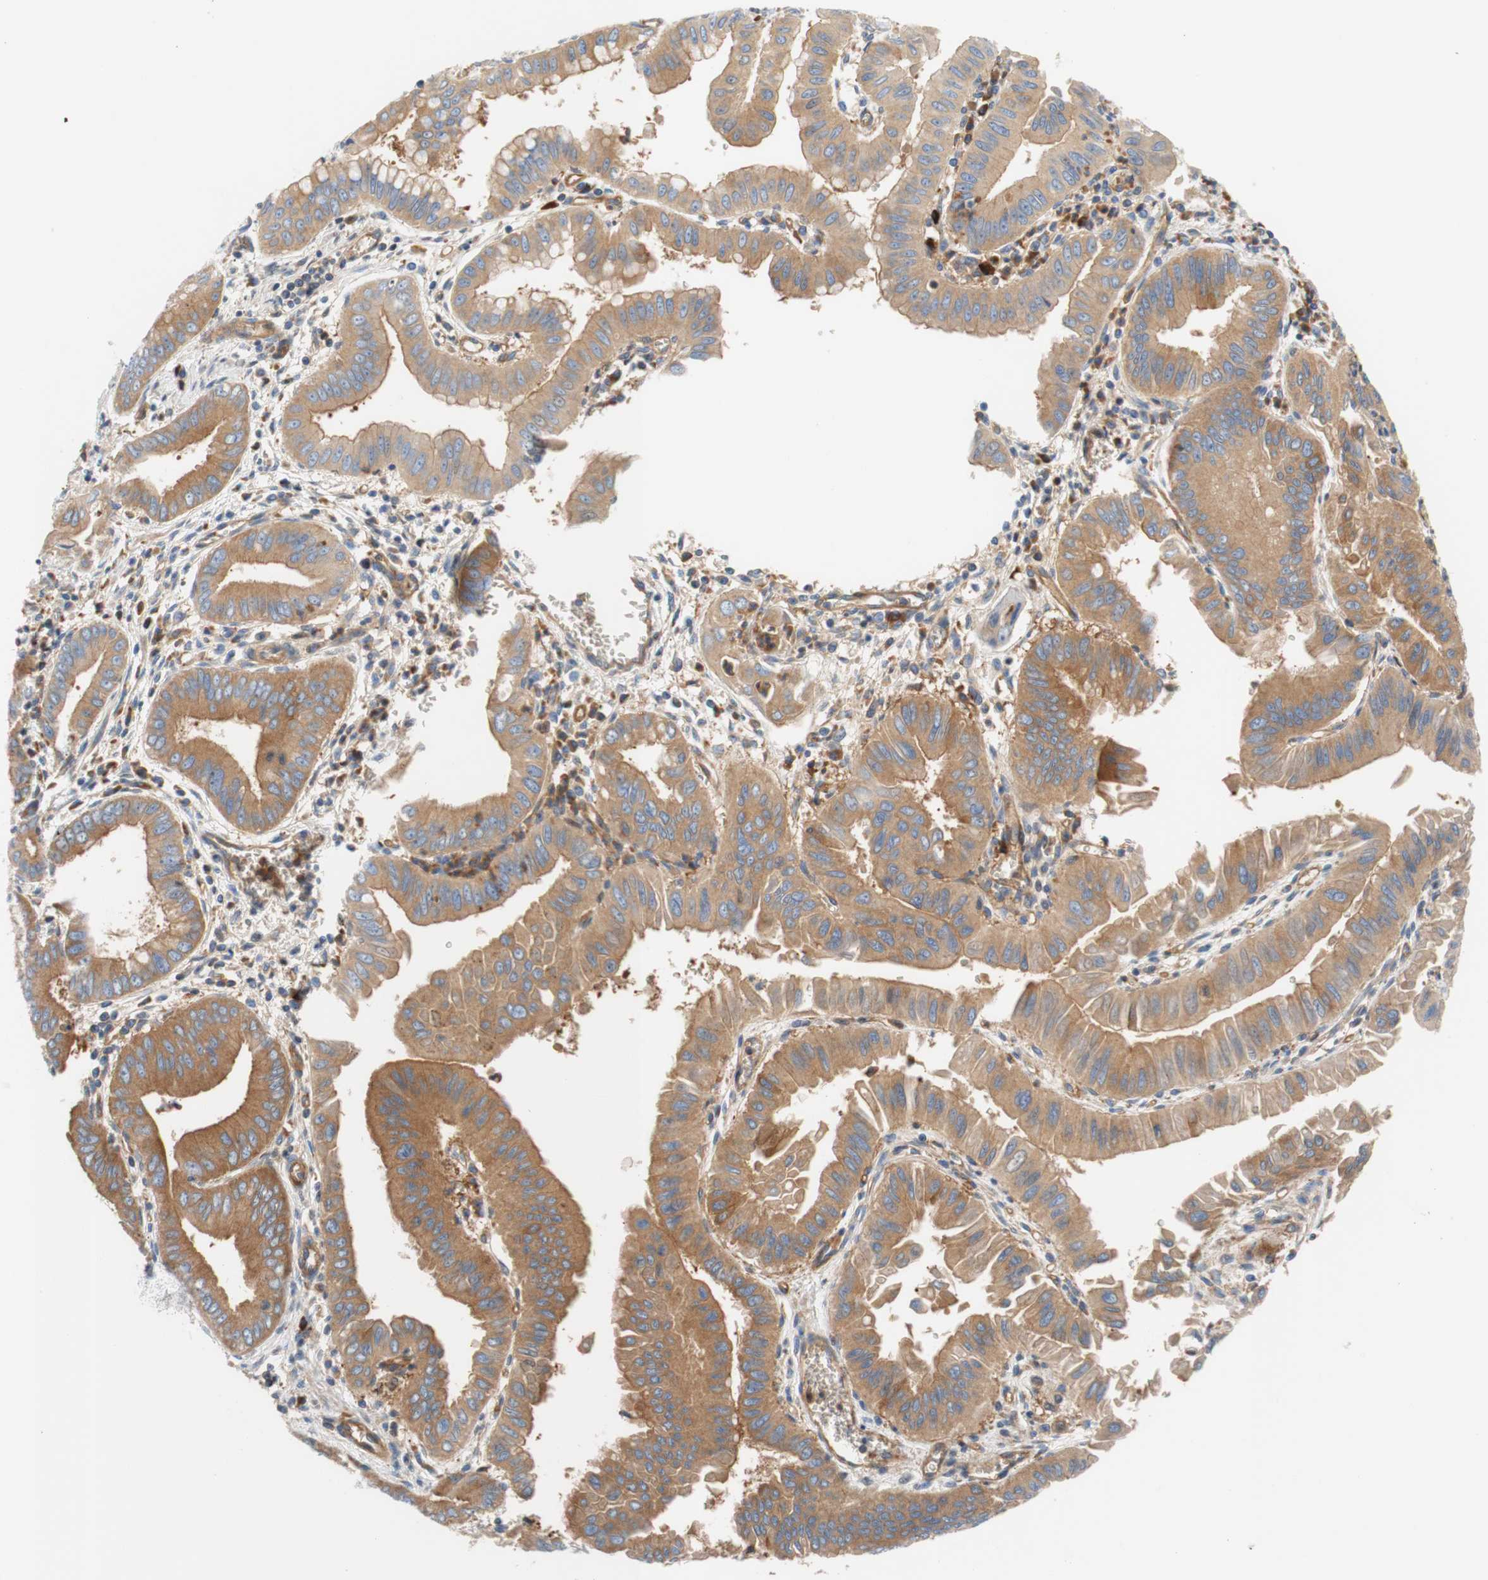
{"staining": {"intensity": "moderate", "quantity": "25%-75%", "location": "cytoplasmic/membranous"}, "tissue": "pancreatic cancer", "cell_type": "Tumor cells", "image_type": "cancer", "snomed": [{"axis": "morphology", "description": "Normal tissue, NOS"}, {"axis": "topography", "description": "Lymph node"}], "caption": "DAB immunohistochemical staining of pancreatic cancer demonstrates moderate cytoplasmic/membranous protein staining in about 25%-75% of tumor cells. Immunohistochemistry stains the protein in brown and the nuclei are stained blue.", "gene": "STOM", "patient": {"sex": "male", "age": 50}}